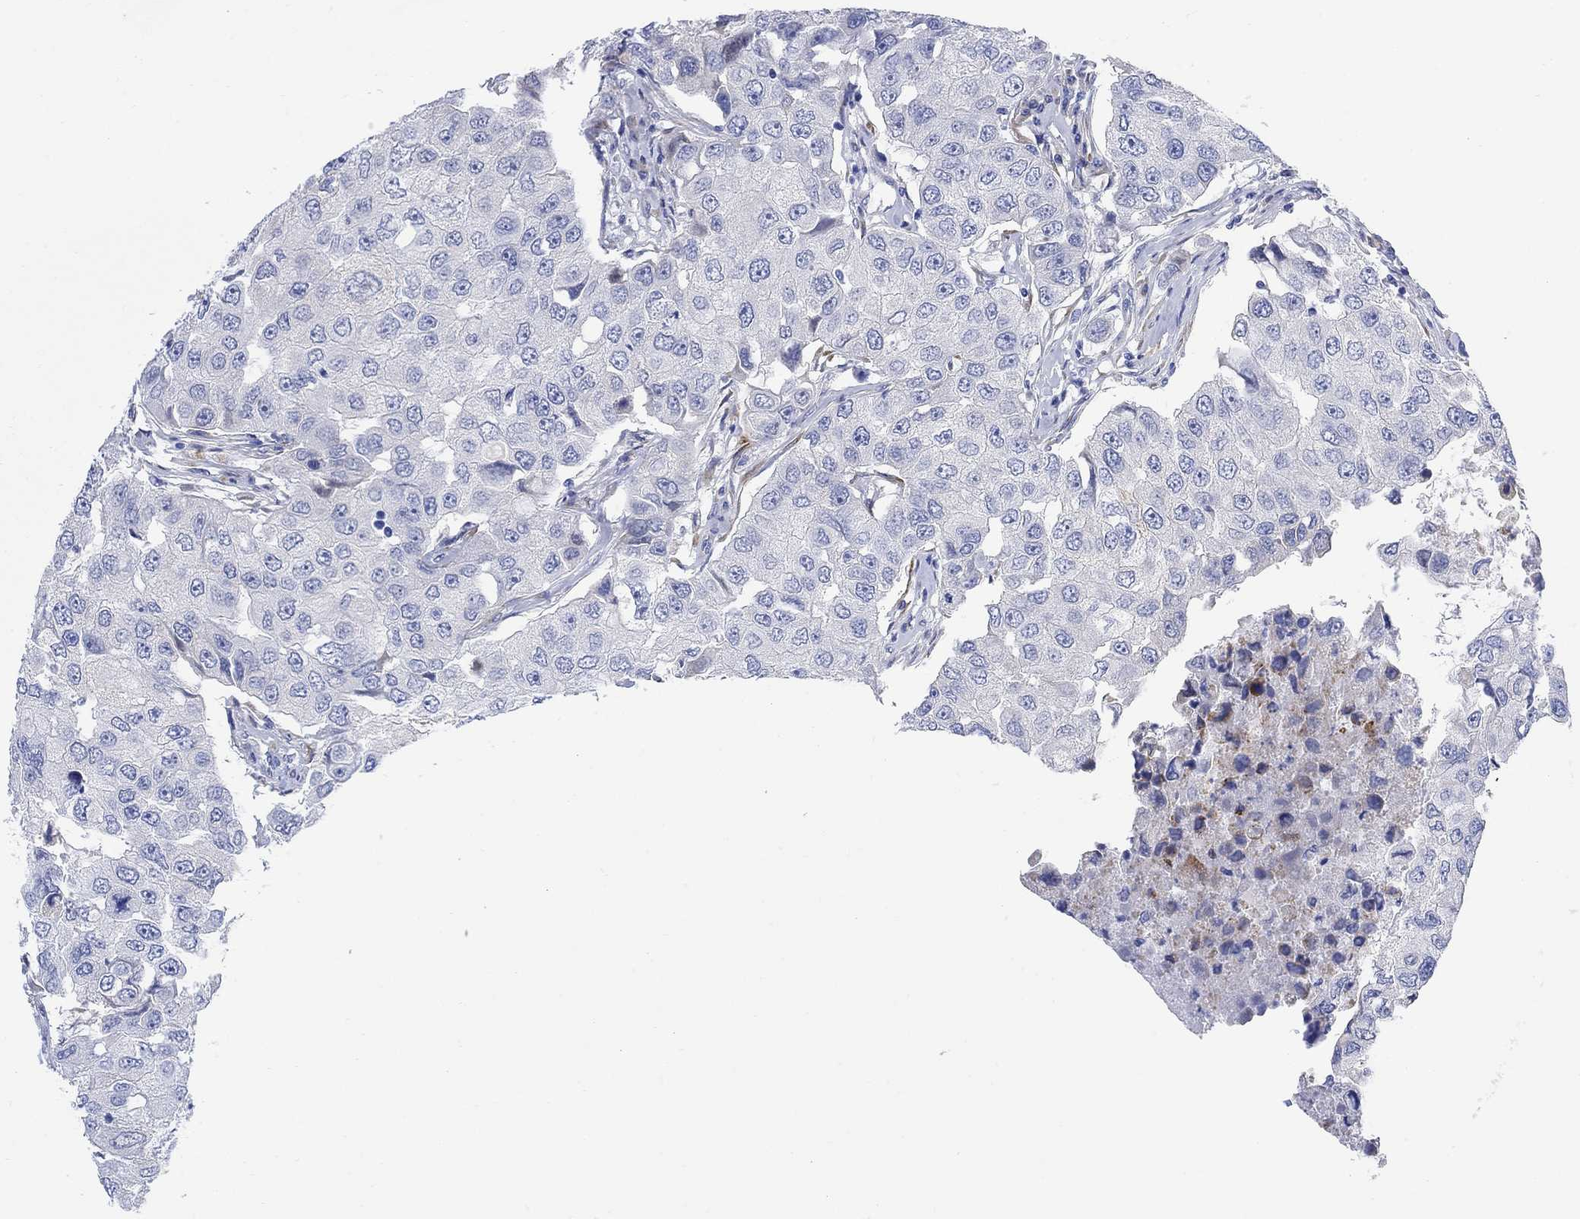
{"staining": {"intensity": "negative", "quantity": "none", "location": "none"}, "tissue": "breast cancer", "cell_type": "Tumor cells", "image_type": "cancer", "snomed": [{"axis": "morphology", "description": "Duct carcinoma"}, {"axis": "topography", "description": "Breast"}], "caption": "A histopathology image of breast cancer stained for a protein exhibits no brown staining in tumor cells.", "gene": "MYL1", "patient": {"sex": "female", "age": 27}}